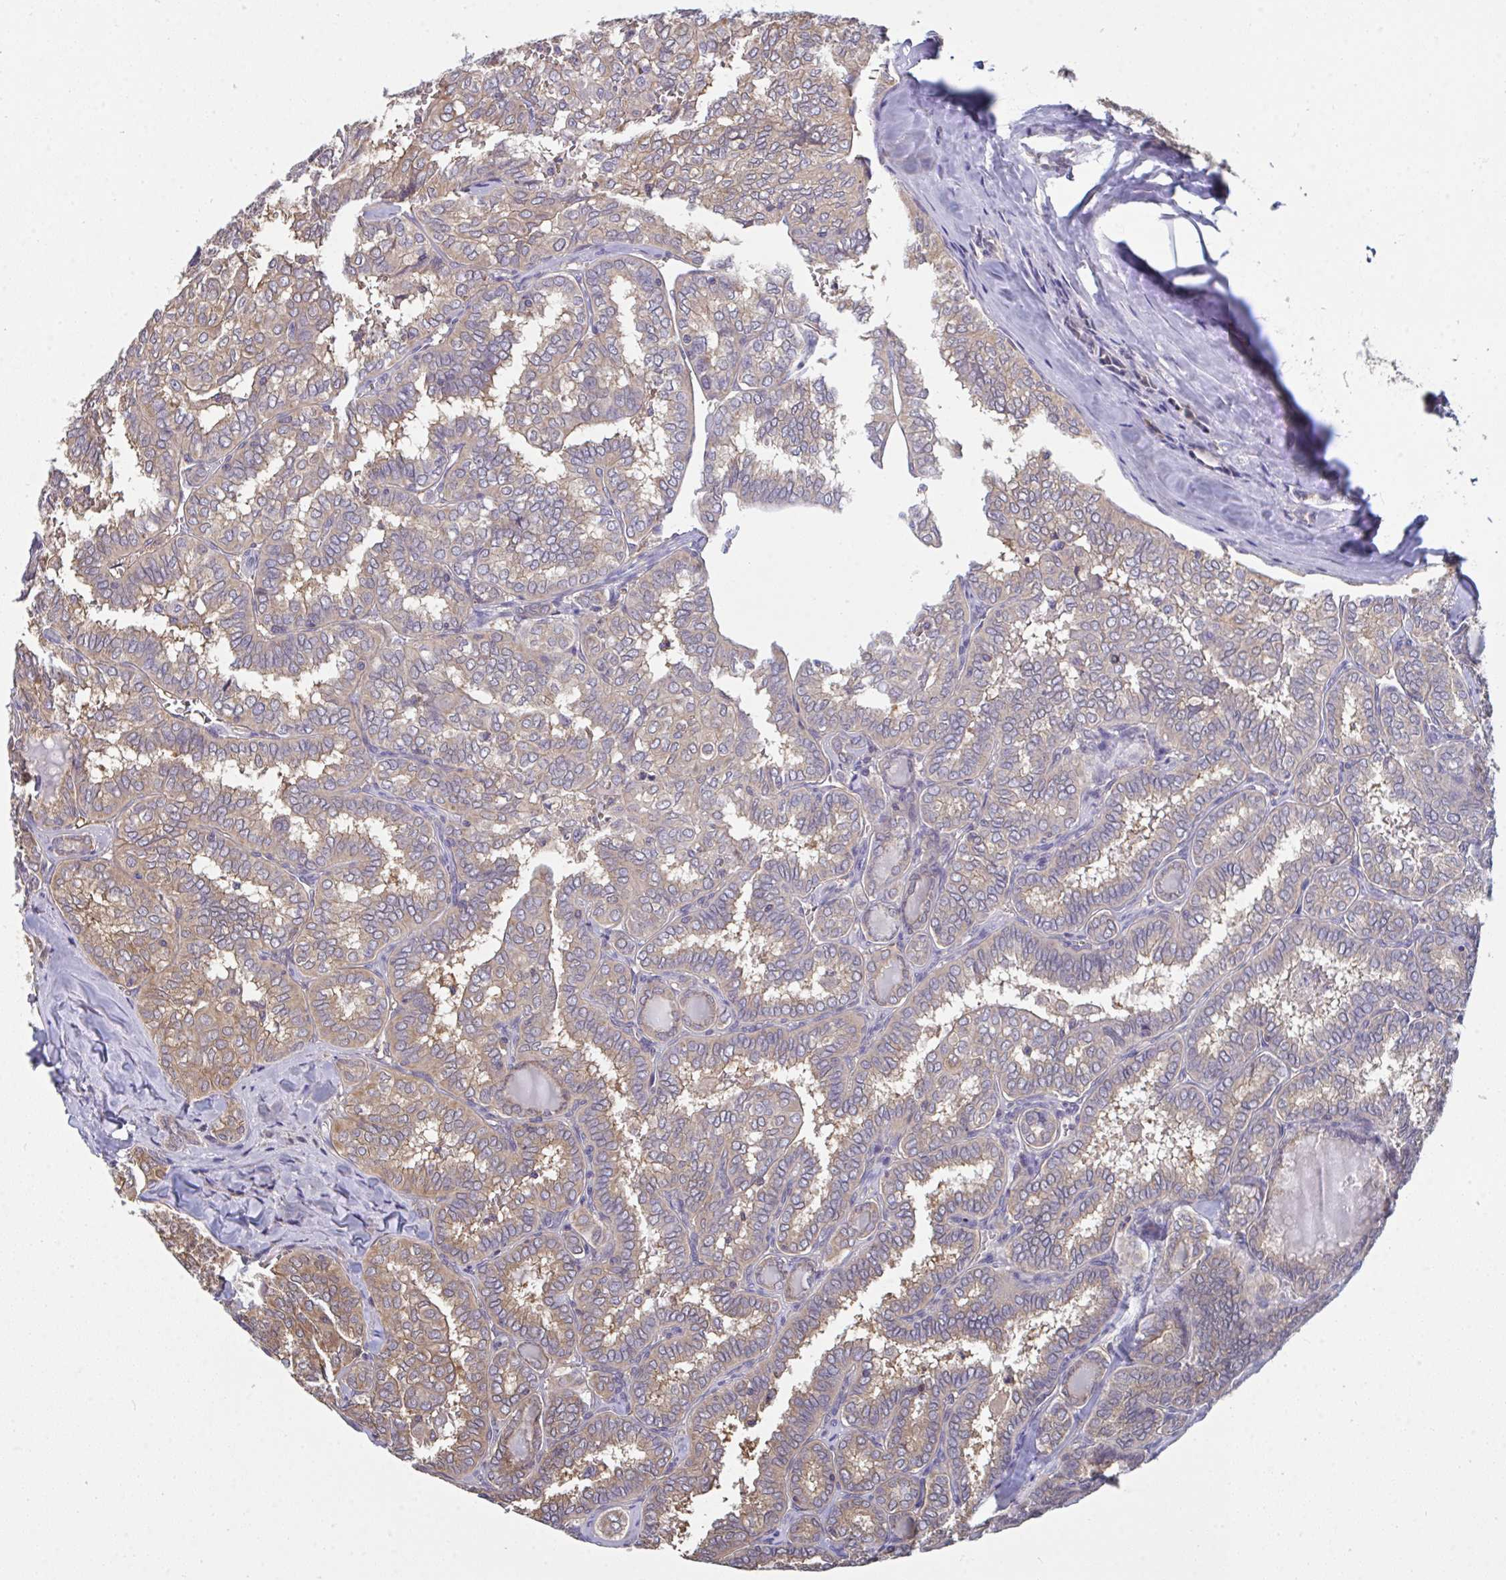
{"staining": {"intensity": "weak", "quantity": "25%-75%", "location": "cytoplasmic/membranous"}, "tissue": "thyroid cancer", "cell_type": "Tumor cells", "image_type": "cancer", "snomed": [{"axis": "morphology", "description": "Papillary adenocarcinoma, NOS"}, {"axis": "topography", "description": "Thyroid gland"}], "caption": "Immunohistochemistry of papillary adenocarcinoma (thyroid) reveals low levels of weak cytoplasmic/membranous staining in about 25%-75% of tumor cells. (brown staining indicates protein expression, while blue staining denotes nuclei).", "gene": "TTC9C", "patient": {"sex": "female", "age": 30}}